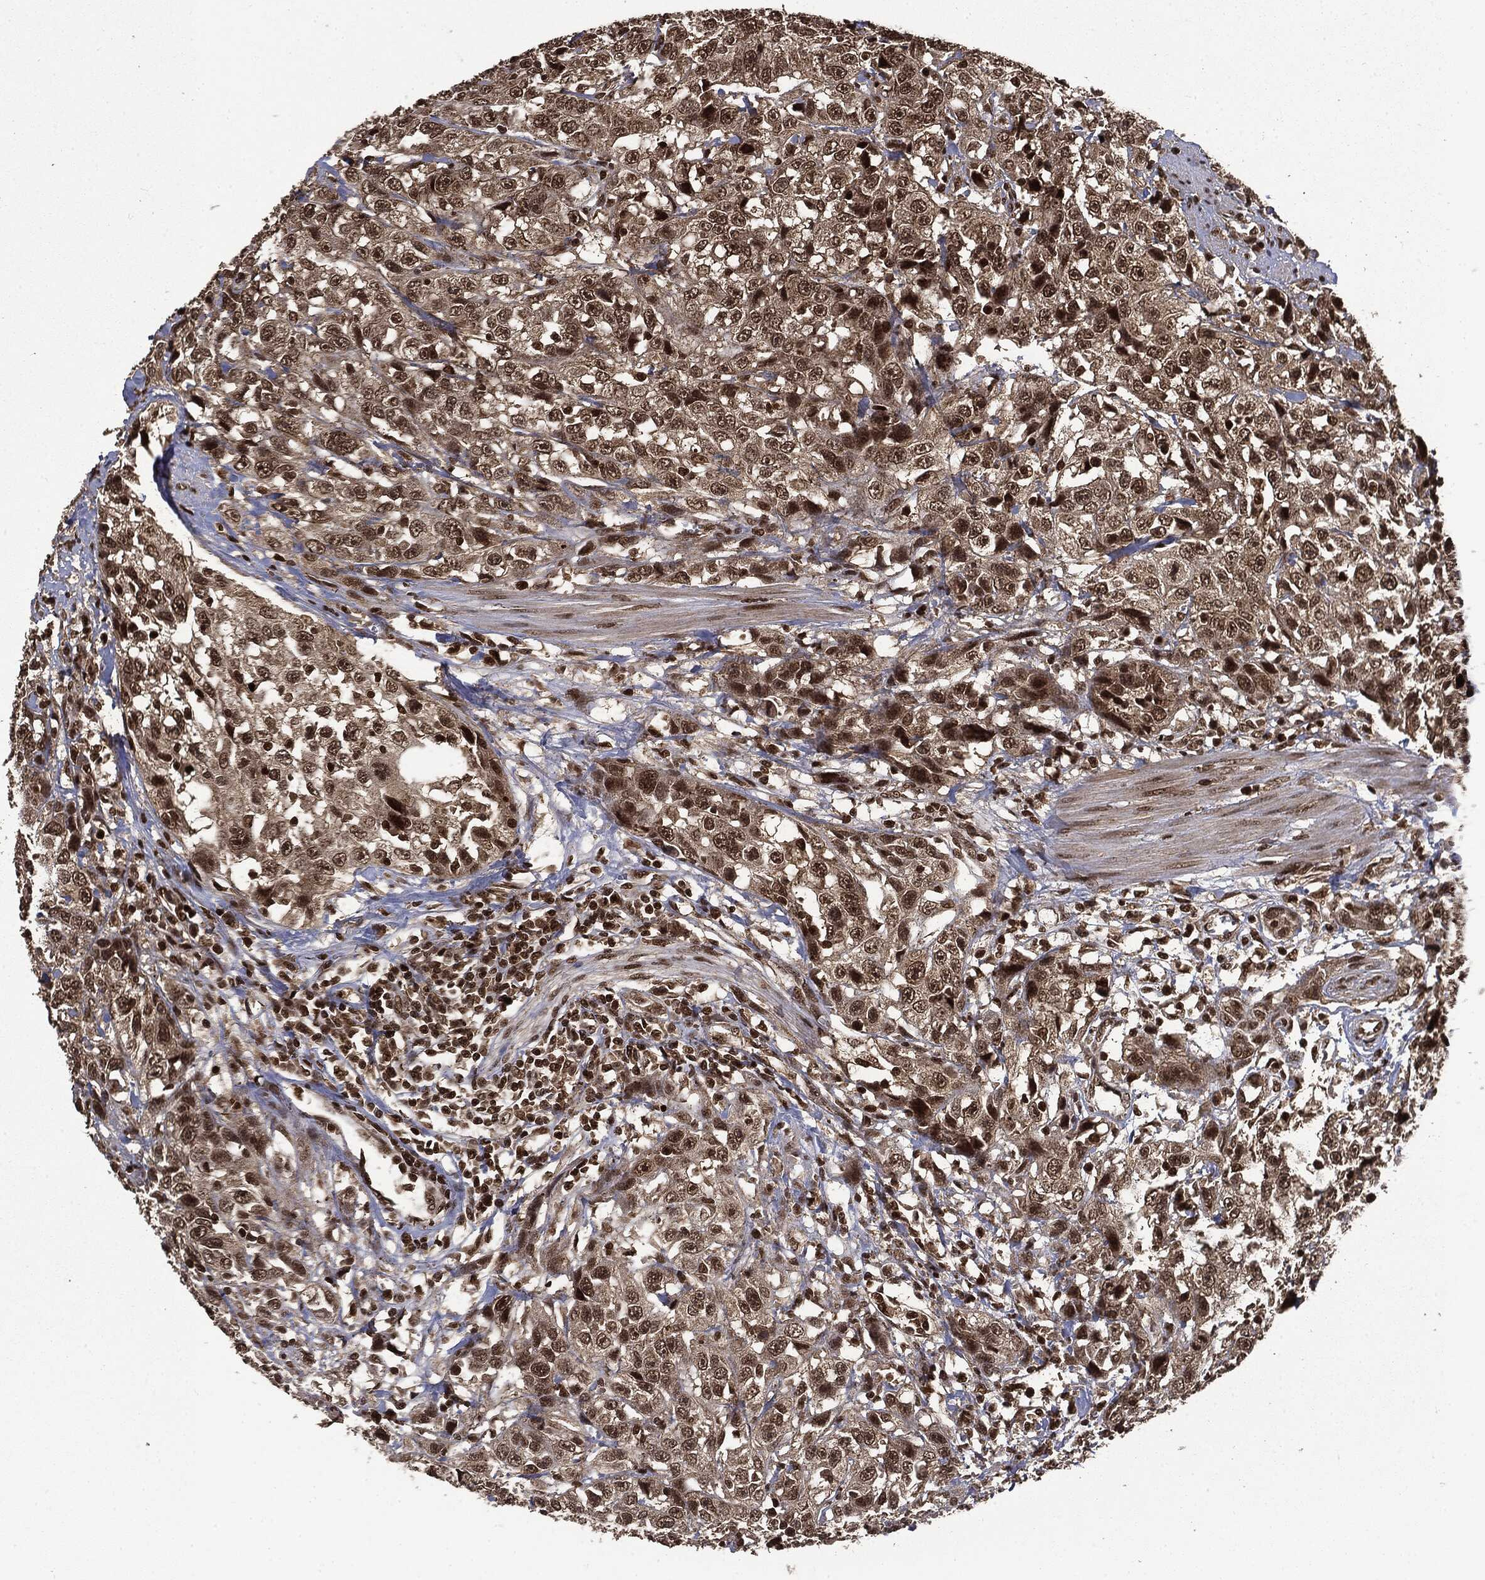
{"staining": {"intensity": "moderate", "quantity": ">75%", "location": "nuclear"}, "tissue": "urothelial cancer", "cell_type": "Tumor cells", "image_type": "cancer", "snomed": [{"axis": "morphology", "description": "Urothelial carcinoma, NOS"}, {"axis": "morphology", "description": "Urothelial carcinoma, High grade"}, {"axis": "topography", "description": "Urinary bladder"}], "caption": "A micrograph showing moderate nuclear expression in approximately >75% of tumor cells in urothelial cancer, as visualized by brown immunohistochemical staining.", "gene": "CTDP1", "patient": {"sex": "female", "age": 73}}